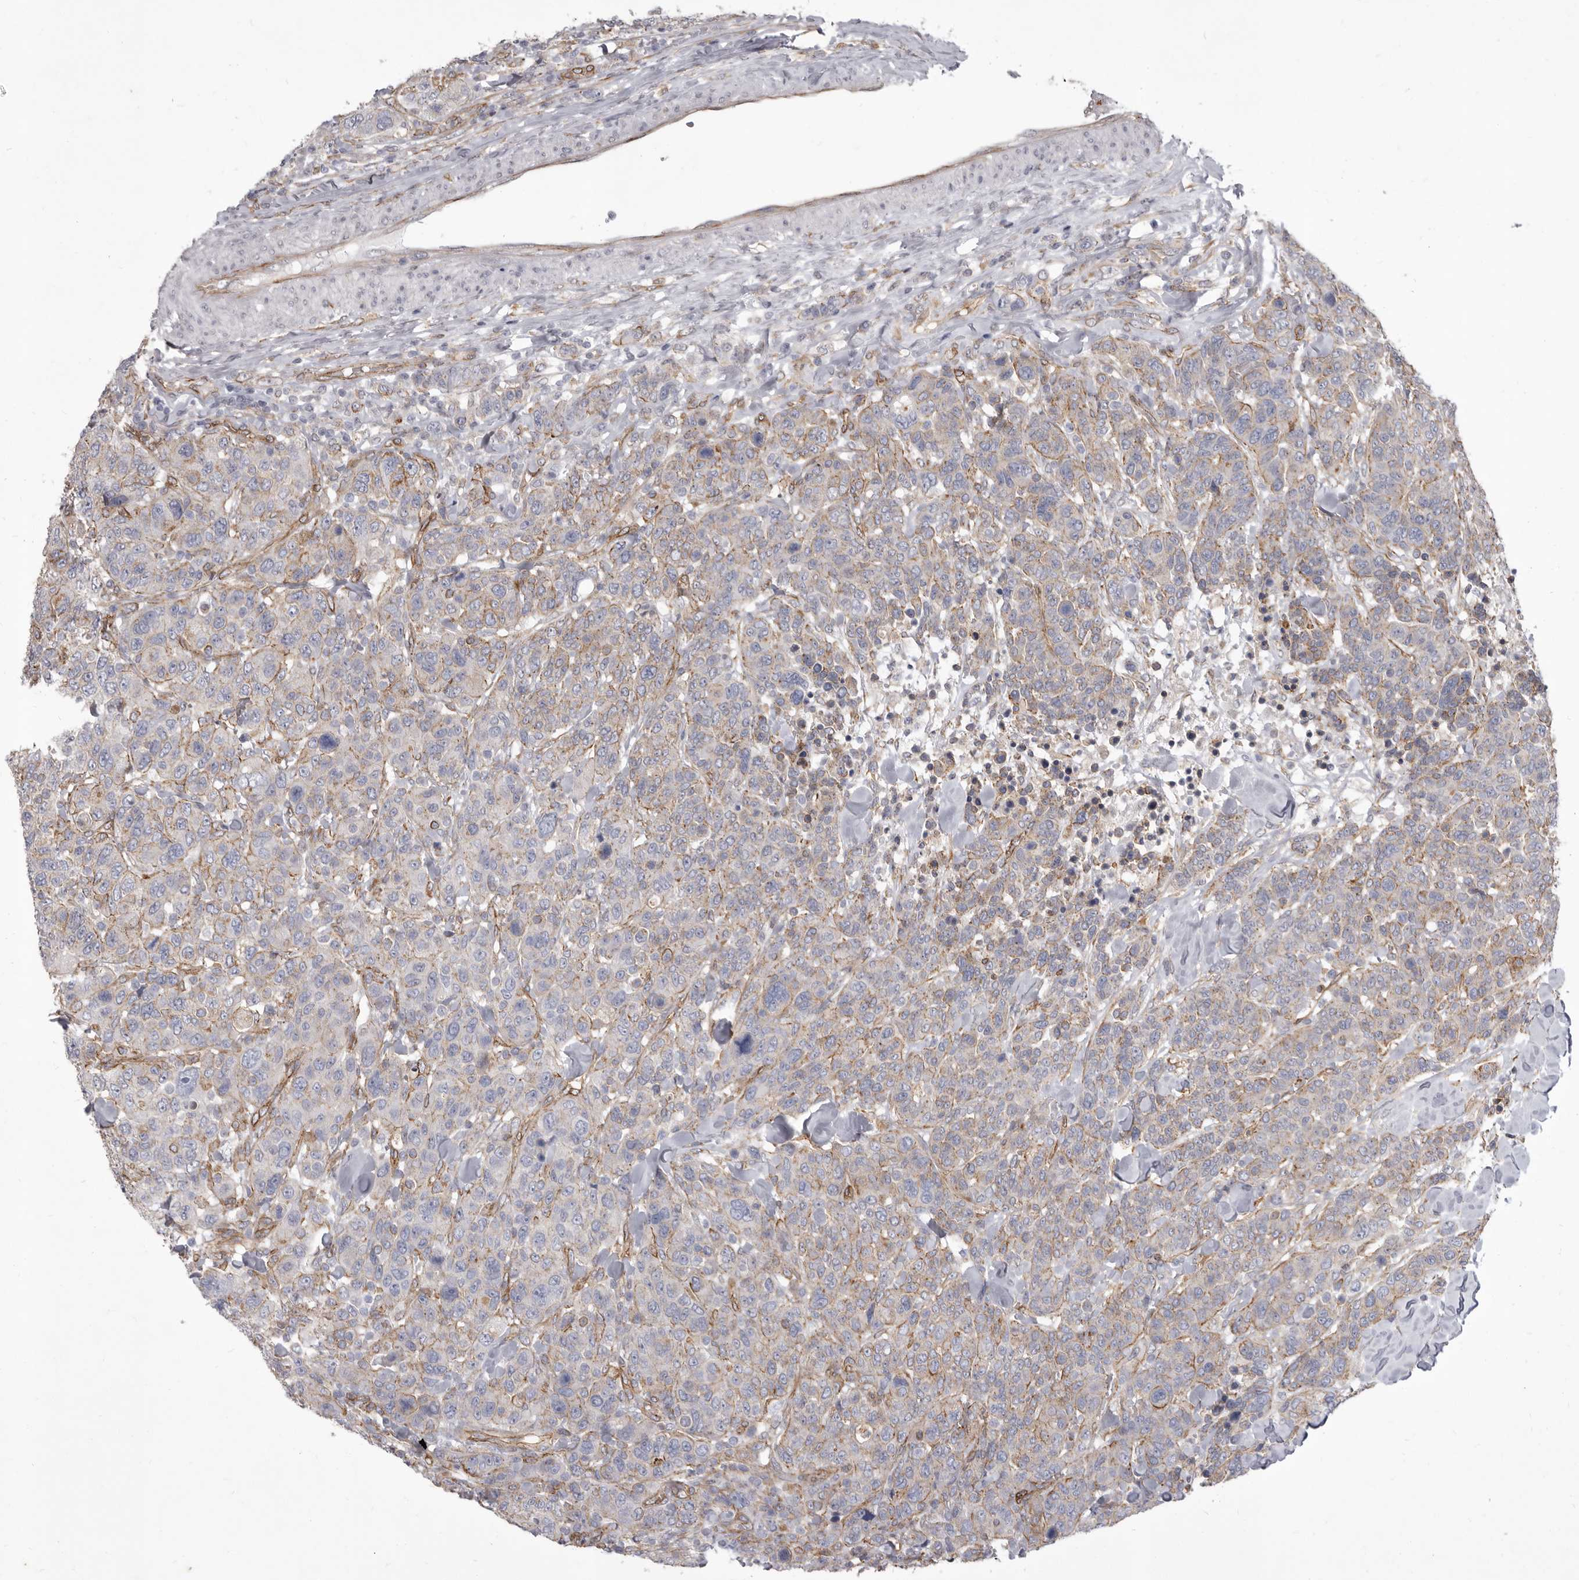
{"staining": {"intensity": "moderate", "quantity": "<25%", "location": "cytoplasmic/membranous"}, "tissue": "breast cancer", "cell_type": "Tumor cells", "image_type": "cancer", "snomed": [{"axis": "morphology", "description": "Duct carcinoma"}, {"axis": "topography", "description": "Breast"}], "caption": "IHC of breast cancer shows low levels of moderate cytoplasmic/membranous staining in about <25% of tumor cells. The staining was performed using DAB, with brown indicating positive protein expression. Nuclei are stained blue with hematoxylin.", "gene": "P2RX6", "patient": {"sex": "female", "age": 37}}